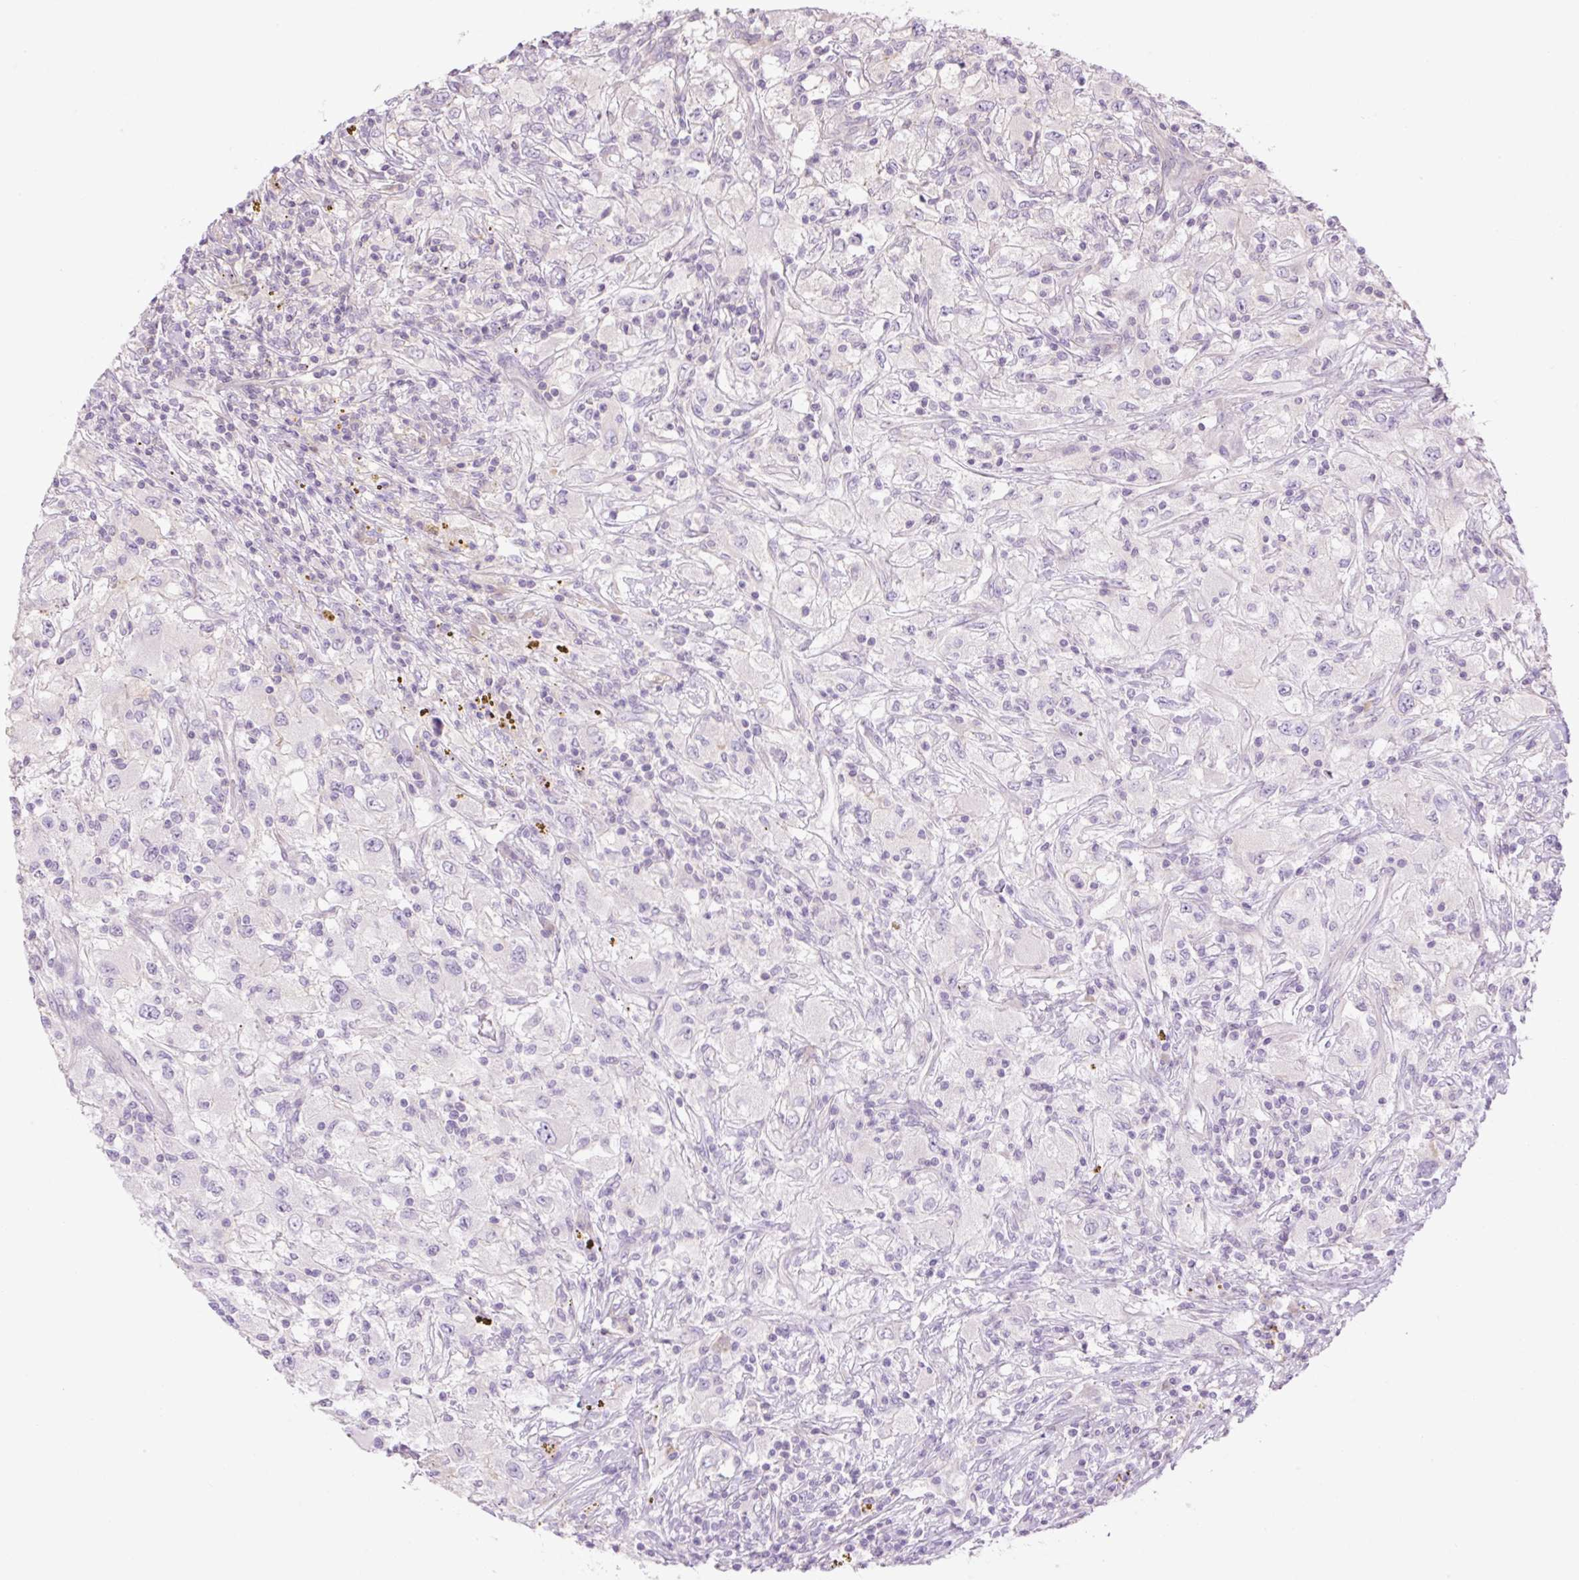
{"staining": {"intensity": "negative", "quantity": "none", "location": "none"}, "tissue": "renal cancer", "cell_type": "Tumor cells", "image_type": "cancer", "snomed": [{"axis": "morphology", "description": "Adenocarcinoma, NOS"}, {"axis": "topography", "description": "Kidney"}], "caption": "Tumor cells are negative for protein expression in human adenocarcinoma (renal).", "gene": "GRID2", "patient": {"sex": "female", "age": 67}}